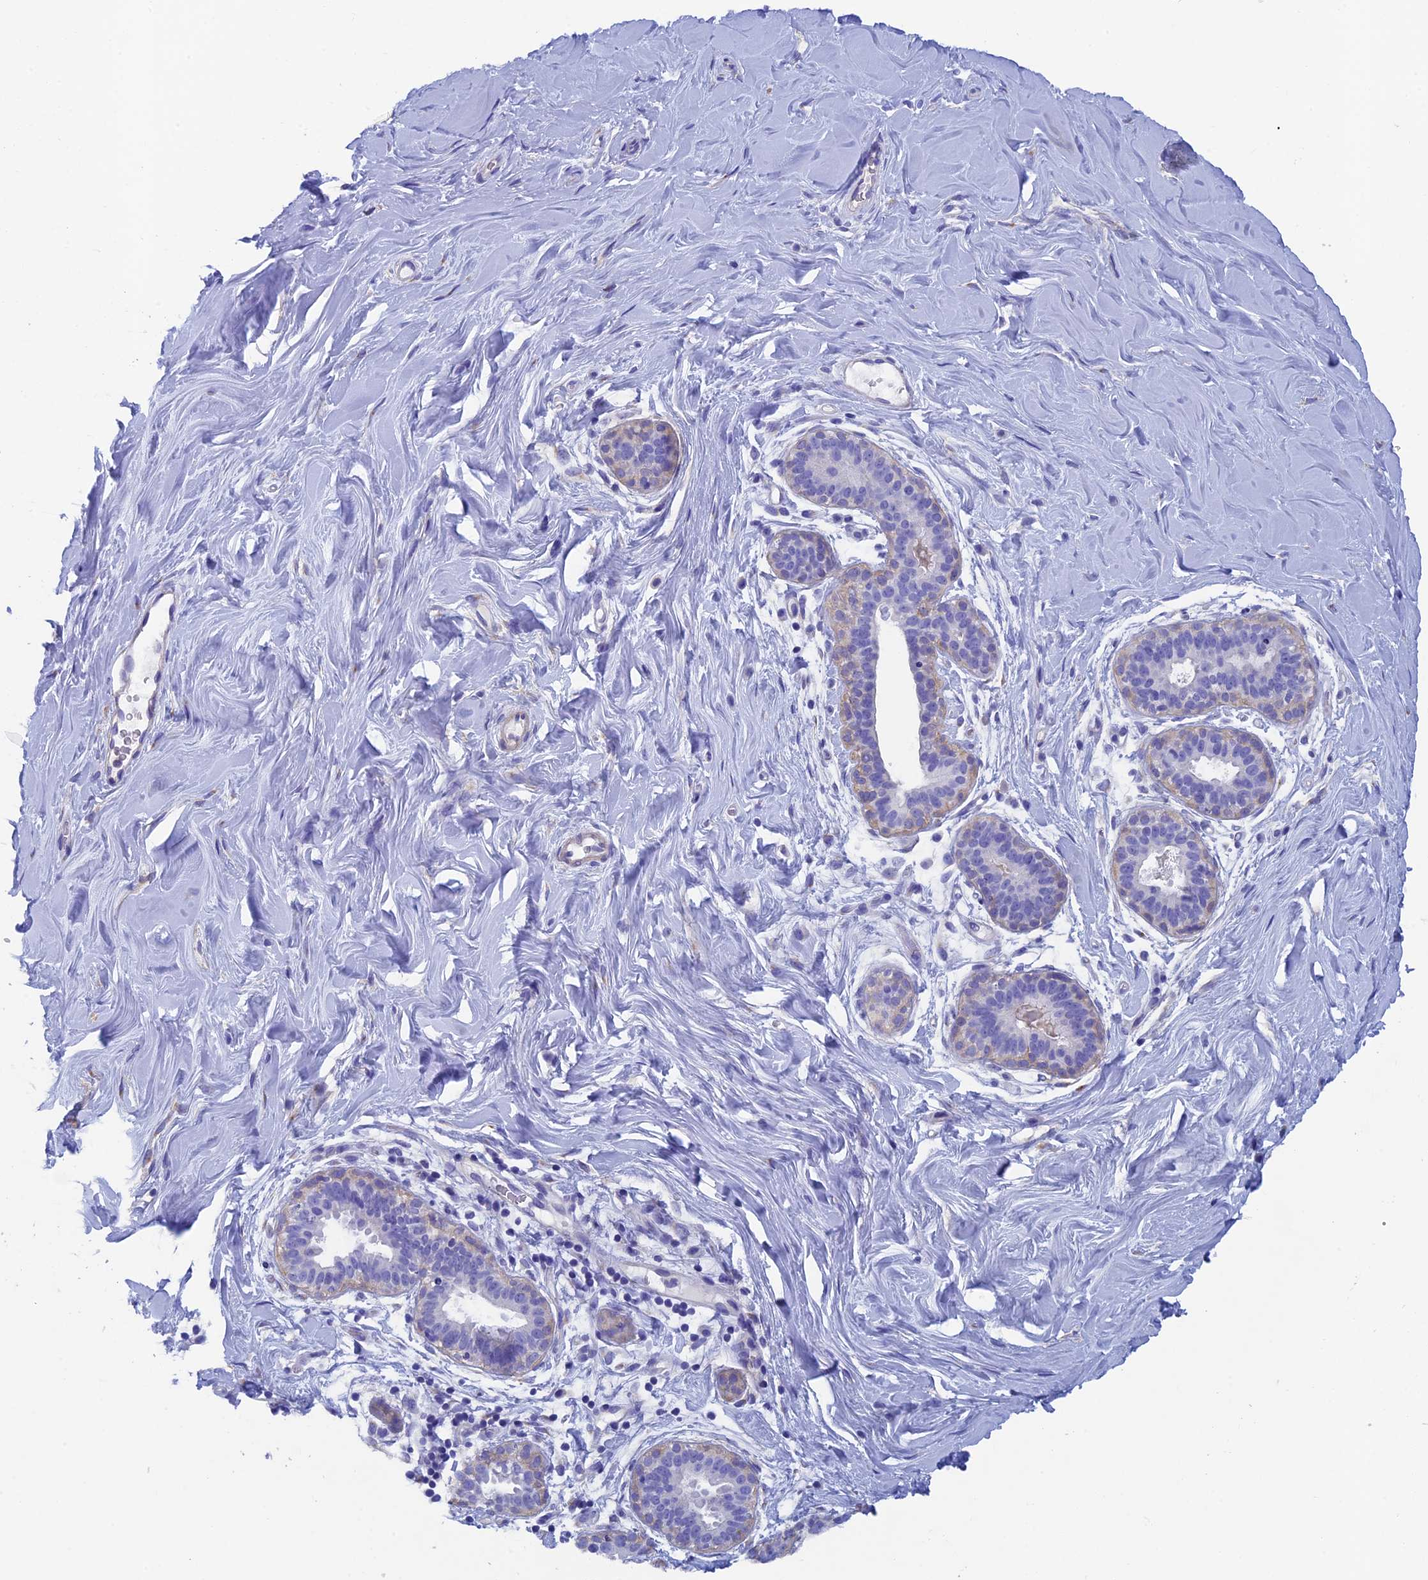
{"staining": {"intensity": "negative", "quantity": "none", "location": "none"}, "tissue": "adipose tissue", "cell_type": "Adipocytes", "image_type": "normal", "snomed": [{"axis": "morphology", "description": "Normal tissue, NOS"}, {"axis": "topography", "description": "Breast"}], "caption": "Adipose tissue stained for a protein using immunohistochemistry exhibits no positivity adipocytes.", "gene": "ADH7", "patient": {"sex": "female", "age": 26}}